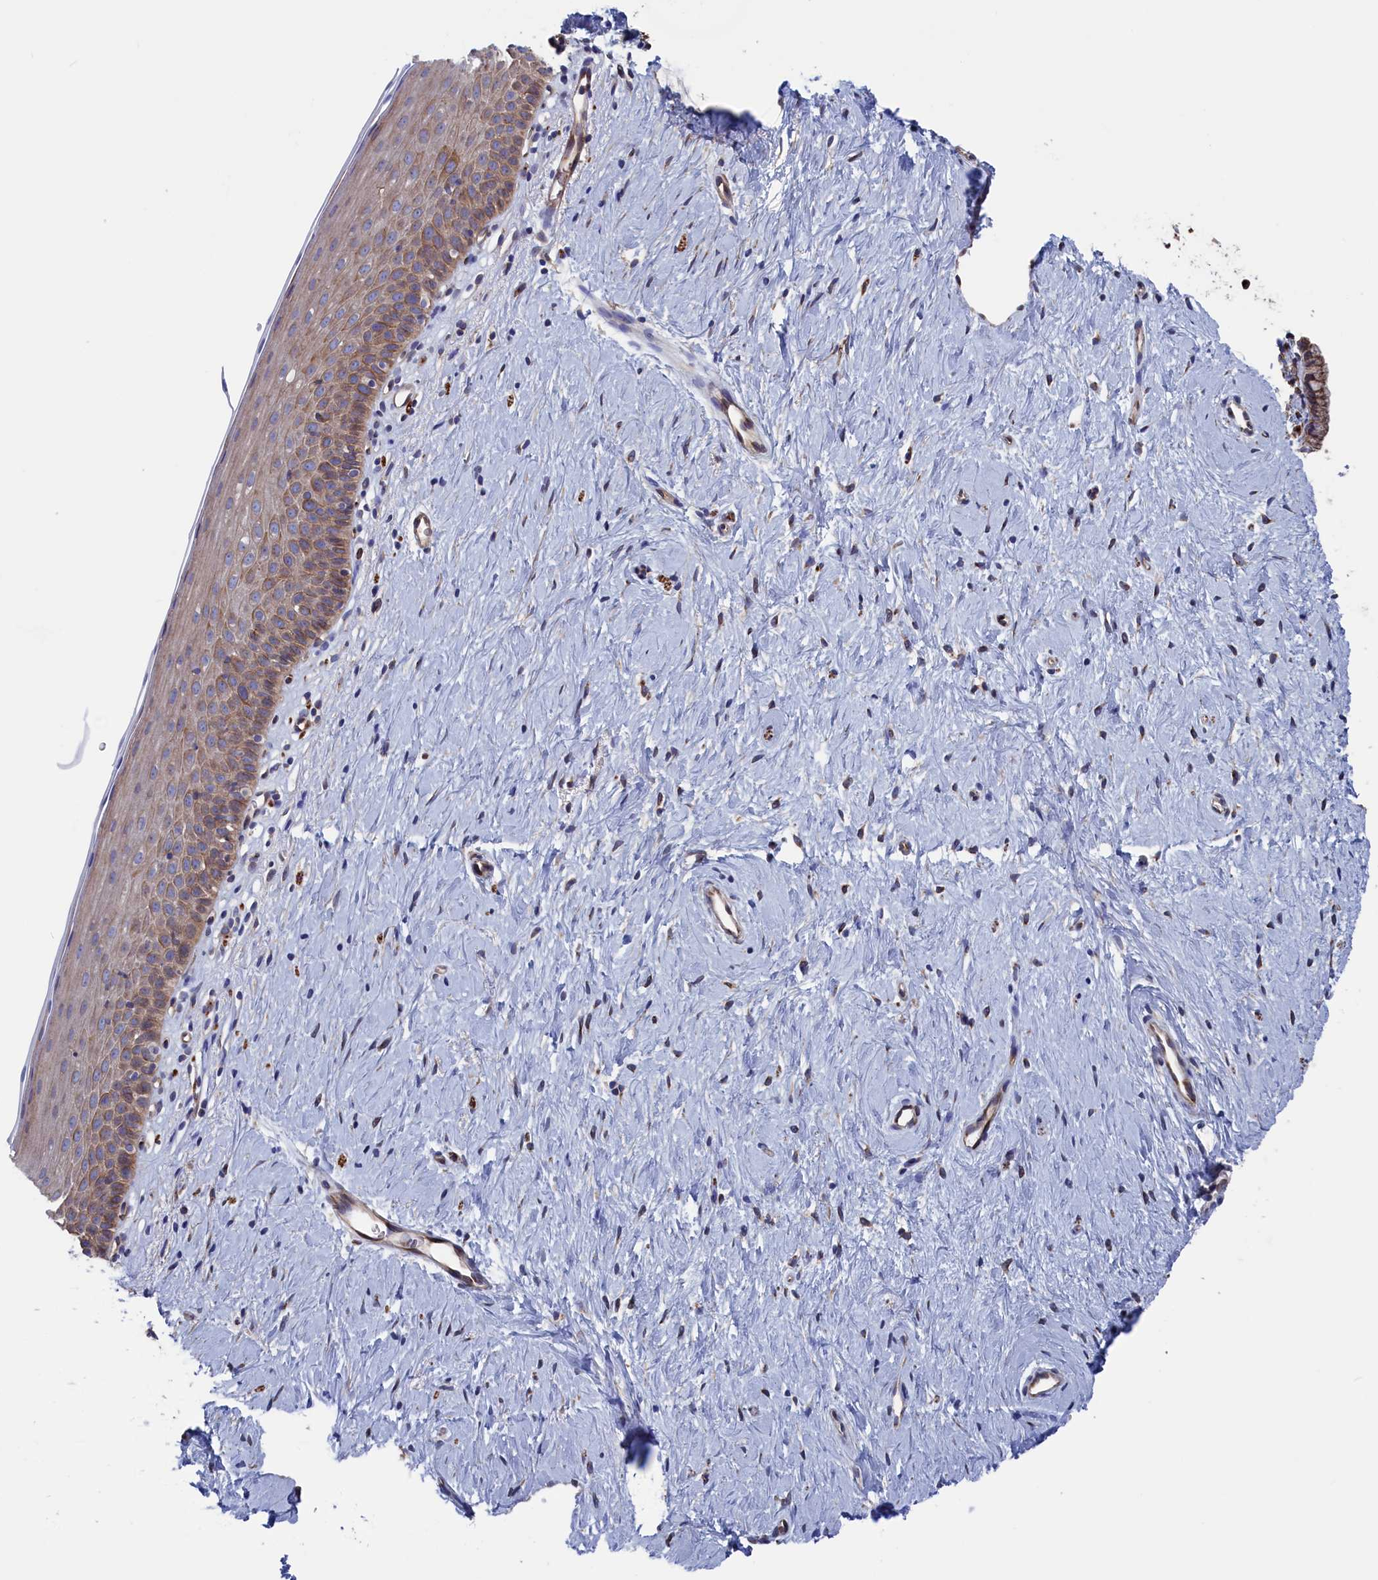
{"staining": {"intensity": "moderate", "quantity": "25%-75%", "location": "cytoplasmic/membranous"}, "tissue": "cervix", "cell_type": "Glandular cells", "image_type": "normal", "snomed": [{"axis": "morphology", "description": "Normal tissue, NOS"}, {"axis": "topography", "description": "Cervix"}], "caption": "Glandular cells demonstrate medium levels of moderate cytoplasmic/membranous expression in about 25%-75% of cells in benign cervix.", "gene": "NUTF2", "patient": {"sex": "female", "age": 57}}